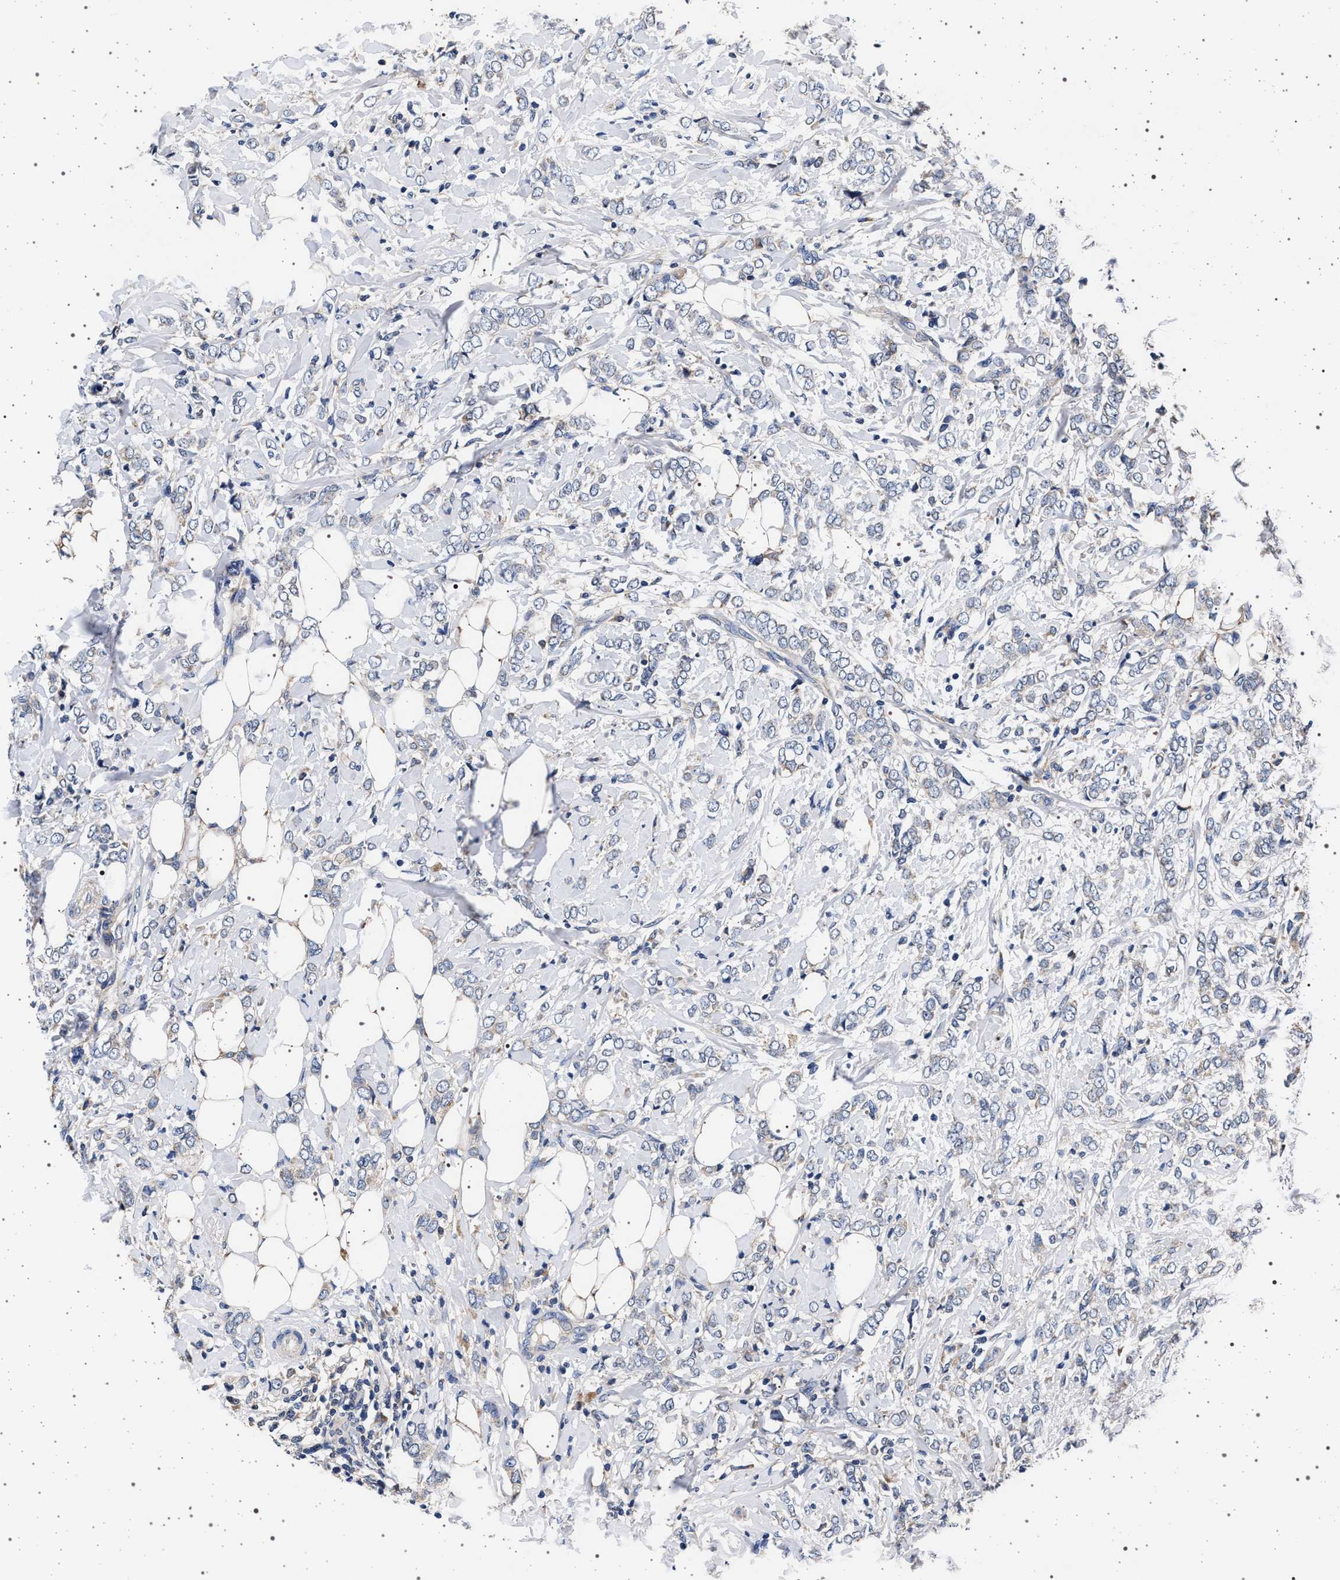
{"staining": {"intensity": "negative", "quantity": "none", "location": "none"}, "tissue": "breast cancer", "cell_type": "Tumor cells", "image_type": "cancer", "snomed": [{"axis": "morphology", "description": "Normal tissue, NOS"}, {"axis": "morphology", "description": "Lobular carcinoma"}, {"axis": "topography", "description": "Breast"}], "caption": "DAB (3,3'-diaminobenzidine) immunohistochemical staining of human breast cancer reveals no significant positivity in tumor cells. (Brightfield microscopy of DAB immunohistochemistry at high magnification).", "gene": "MAP3K2", "patient": {"sex": "female", "age": 47}}